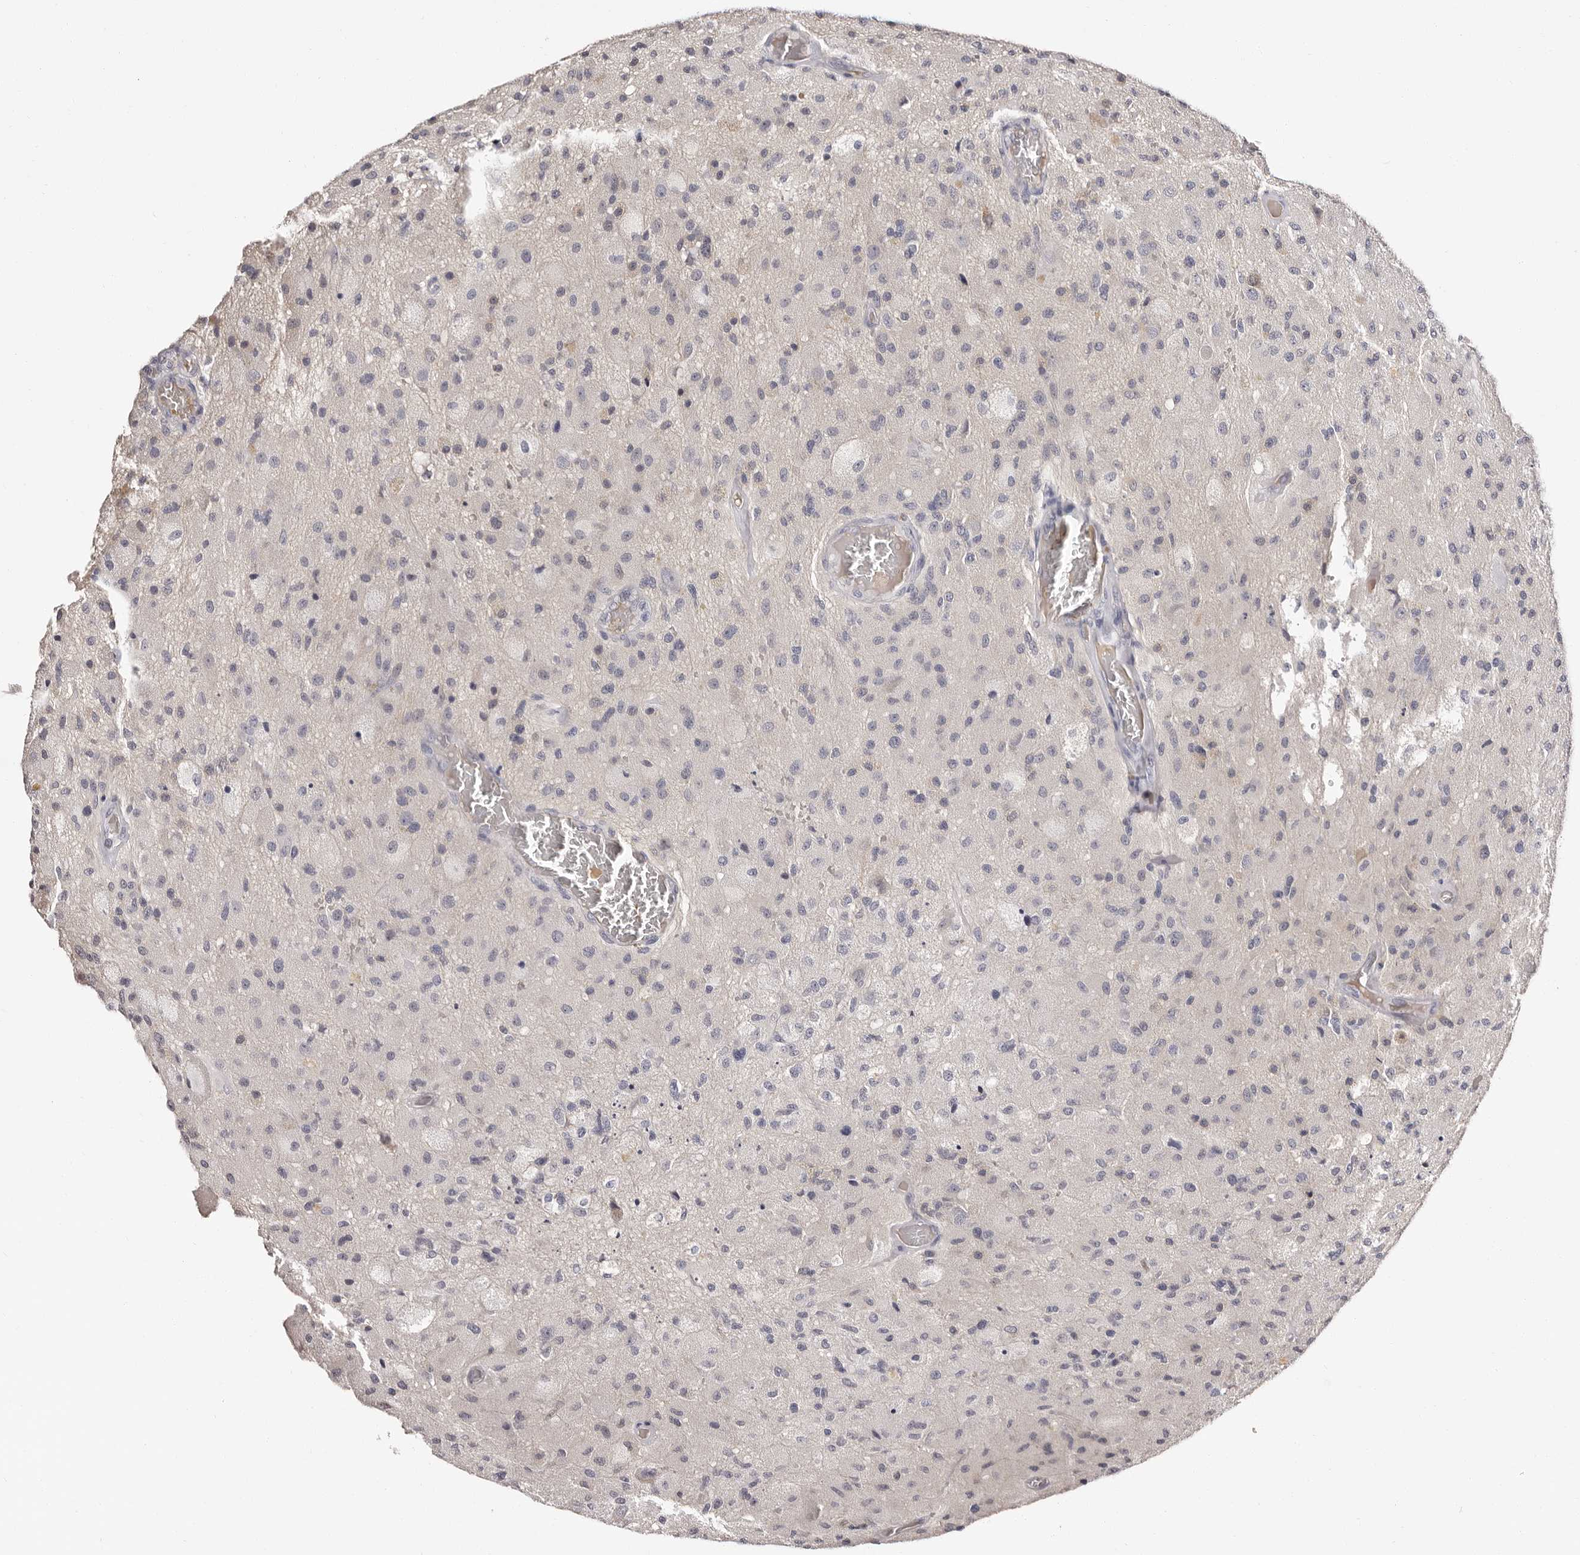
{"staining": {"intensity": "negative", "quantity": "none", "location": "none"}, "tissue": "glioma", "cell_type": "Tumor cells", "image_type": "cancer", "snomed": [{"axis": "morphology", "description": "Normal tissue, NOS"}, {"axis": "morphology", "description": "Glioma, malignant, High grade"}, {"axis": "topography", "description": "Cerebral cortex"}], "caption": "Immunohistochemical staining of glioma exhibits no significant positivity in tumor cells.", "gene": "BPGM", "patient": {"sex": "male", "age": 77}}